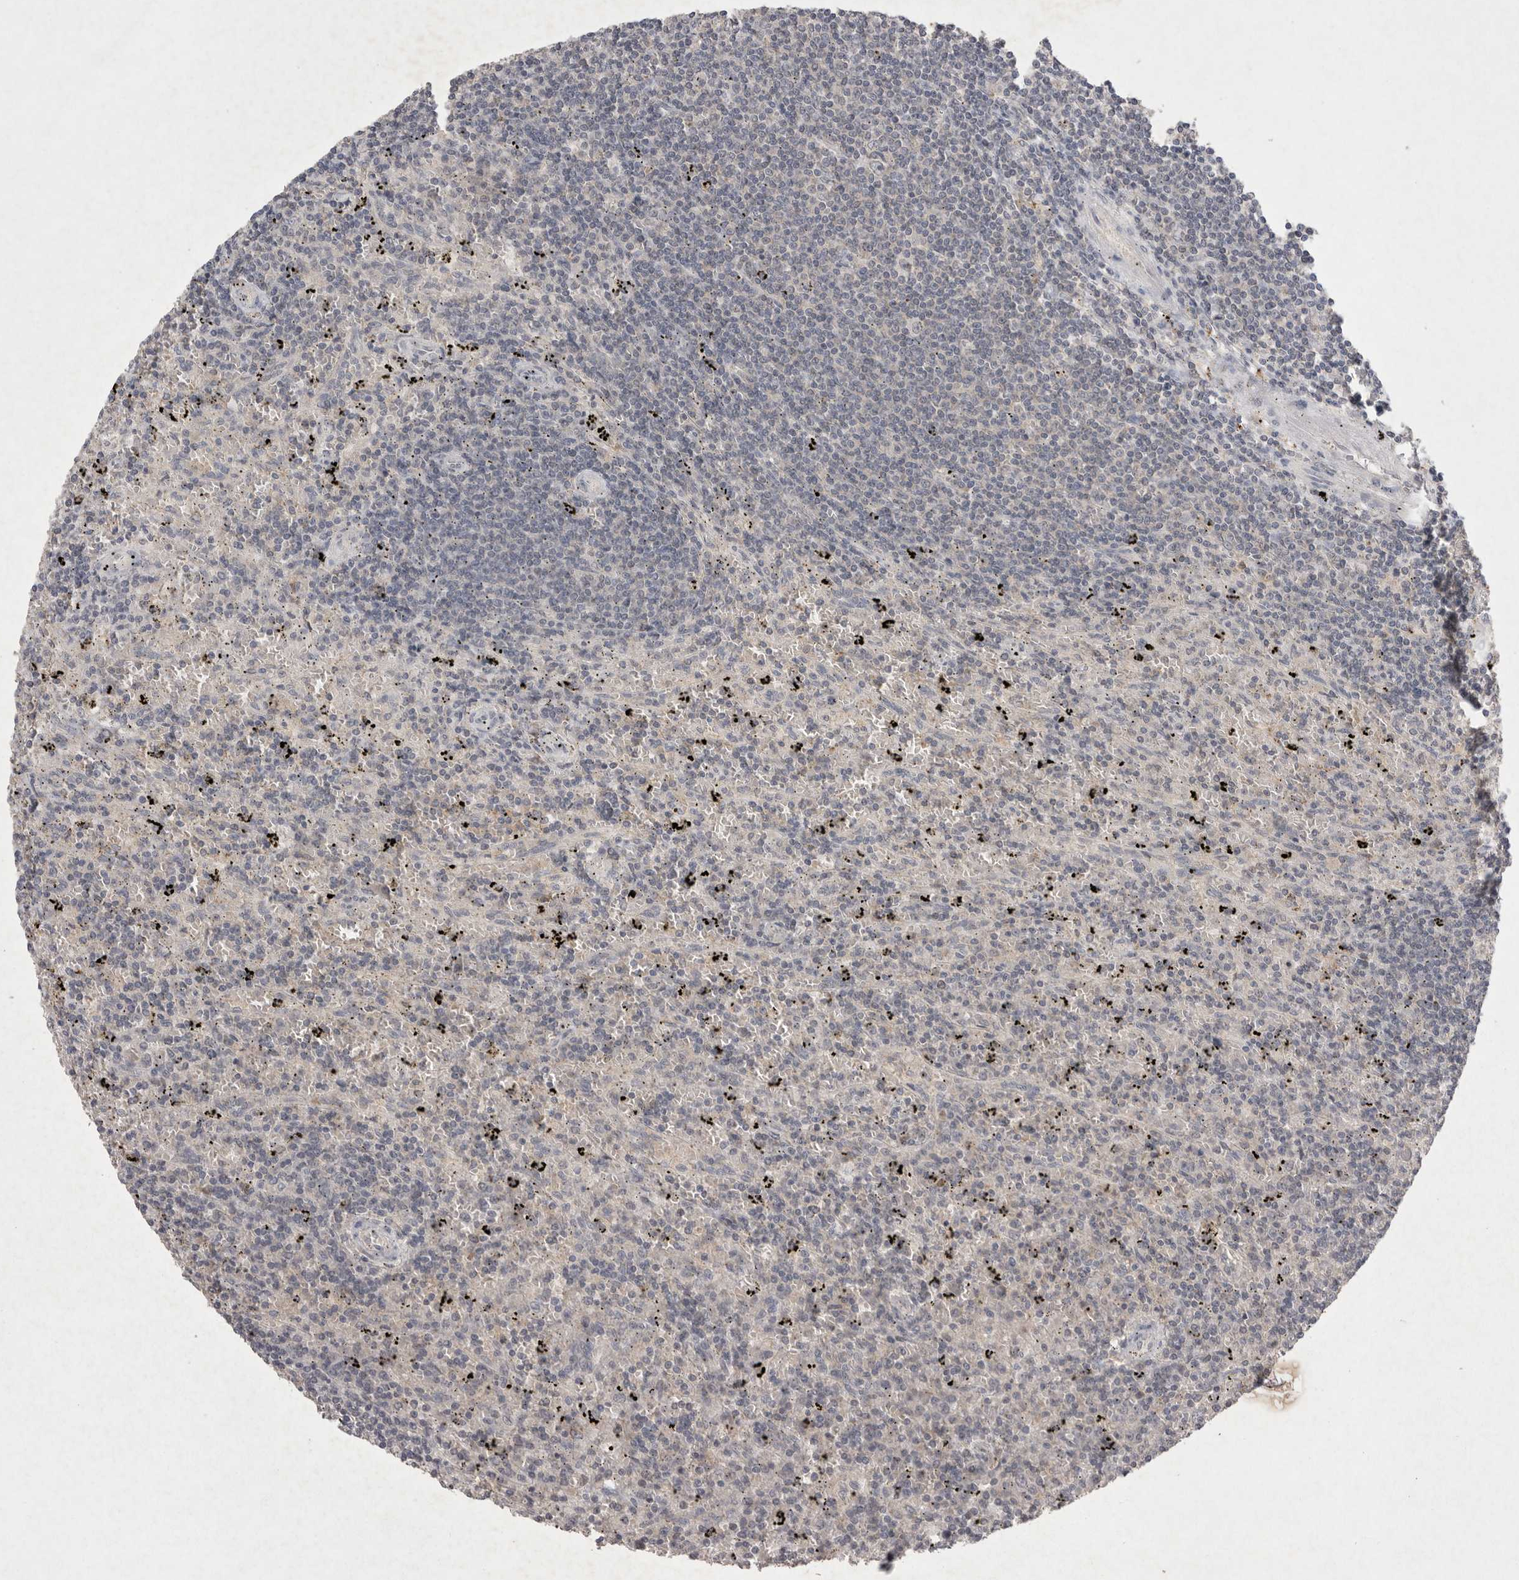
{"staining": {"intensity": "negative", "quantity": "none", "location": "none"}, "tissue": "lymphoma", "cell_type": "Tumor cells", "image_type": "cancer", "snomed": [{"axis": "morphology", "description": "Malignant lymphoma, non-Hodgkin's type, Low grade"}, {"axis": "topography", "description": "Spleen"}], "caption": "Immunohistochemistry (IHC) photomicrograph of neoplastic tissue: low-grade malignant lymphoma, non-Hodgkin's type stained with DAB exhibits no significant protein expression in tumor cells. Brightfield microscopy of IHC stained with DAB (3,3'-diaminobenzidine) (brown) and hematoxylin (blue), captured at high magnification.", "gene": "APLNR", "patient": {"sex": "male", "age": 76}}